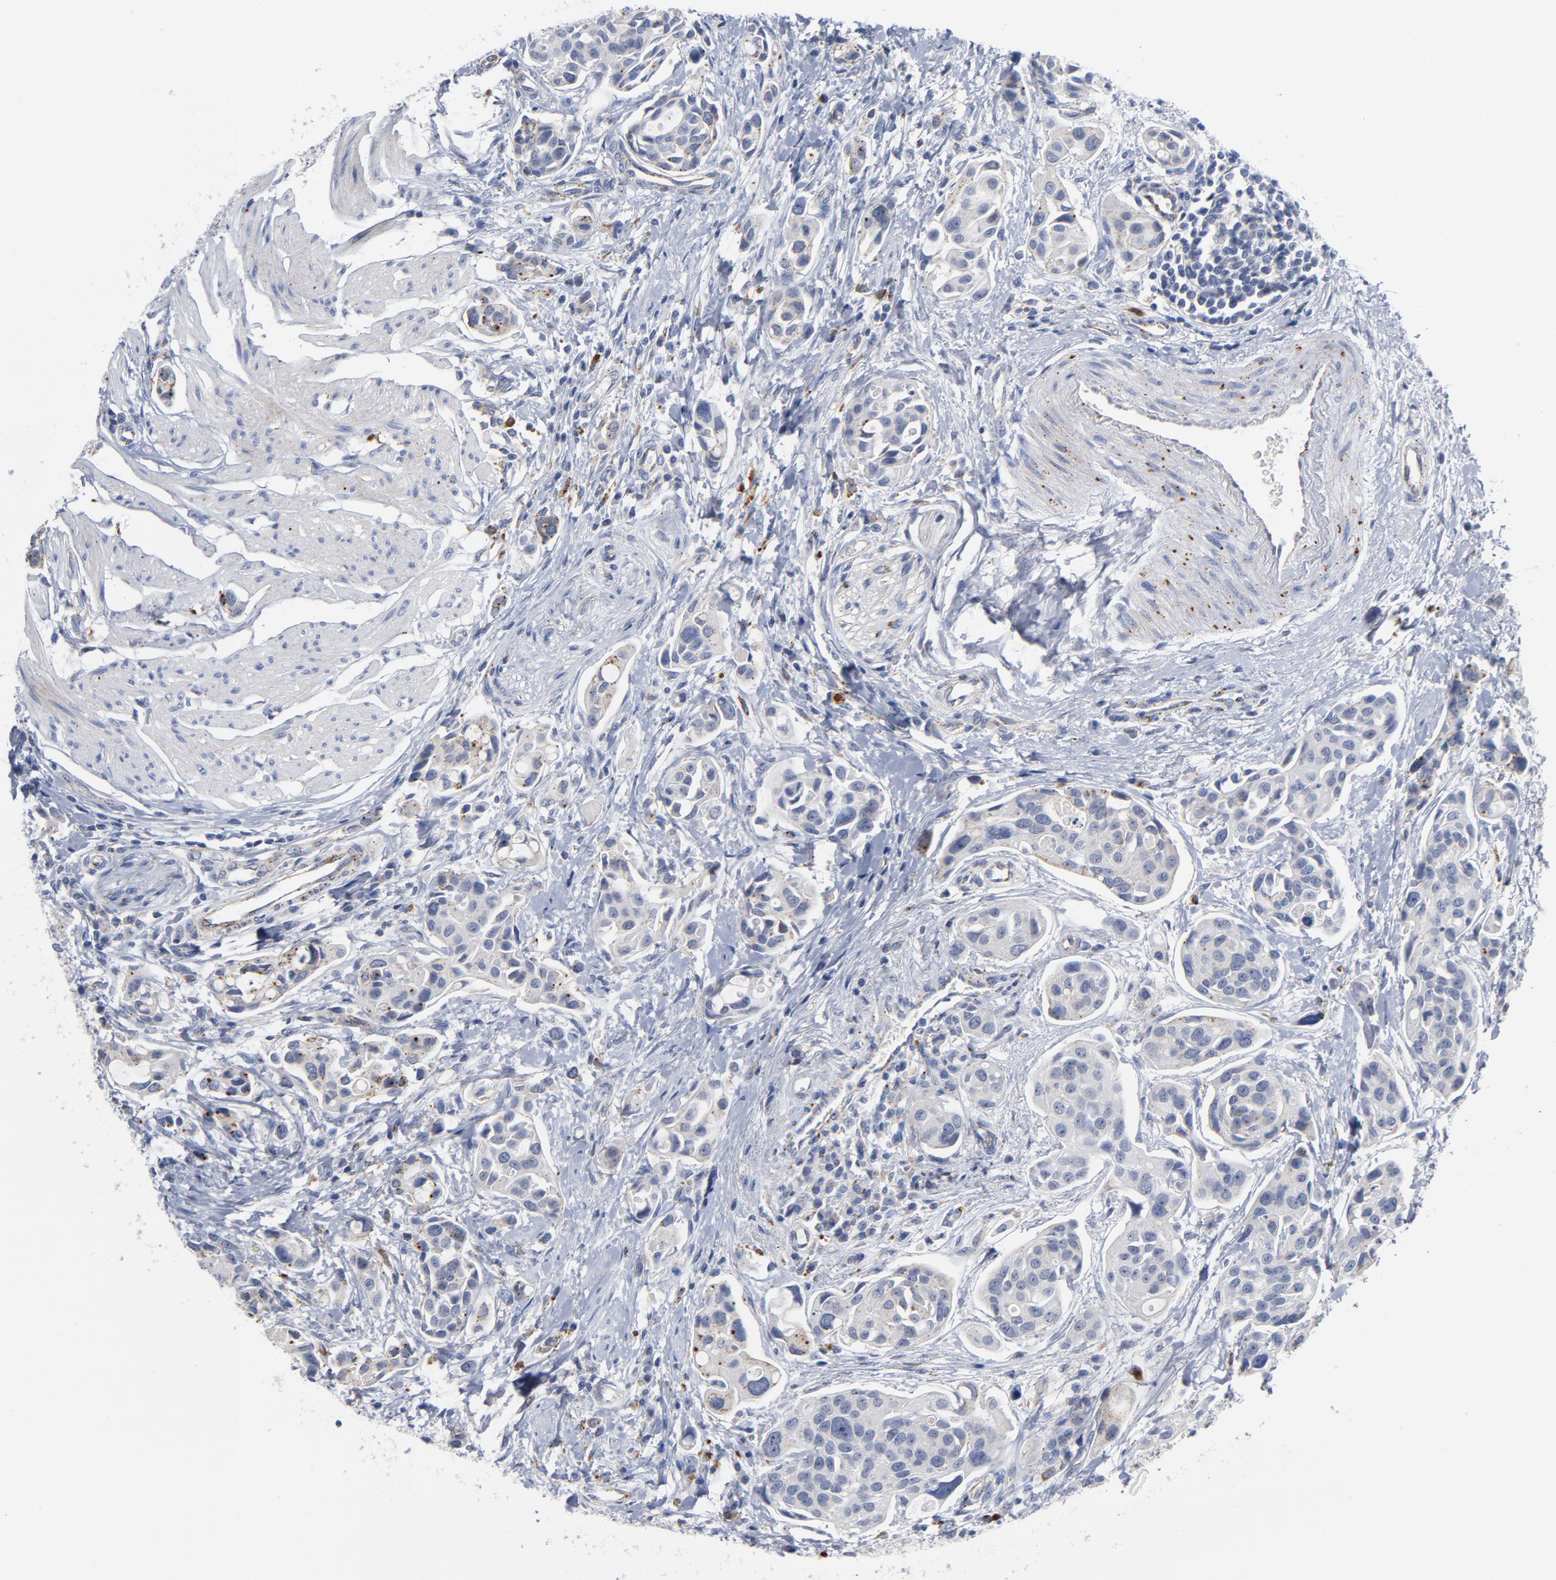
{"staining": {"intensity": "moderate", "quantity": "25%-75%", "location": "cytoplasmic/membranous"}, "tissue": "urothelial cancer", "cell_type": "Tumor cells", "image_type": "cancer", "snomed": [{"axis": "morphology", "description": "Urothelial carcinoma, High grade"}, {"axis": "topography", "description": "Urinary bladder"}], "caption": "Tumor cells show medium levels of moderate cytoplasmic/membranous expression in about 25%-75% of cells in high-grade urothelial carcinoma.", "gene": "AKT2", "patient": {"sex": "male", "age": 78}}